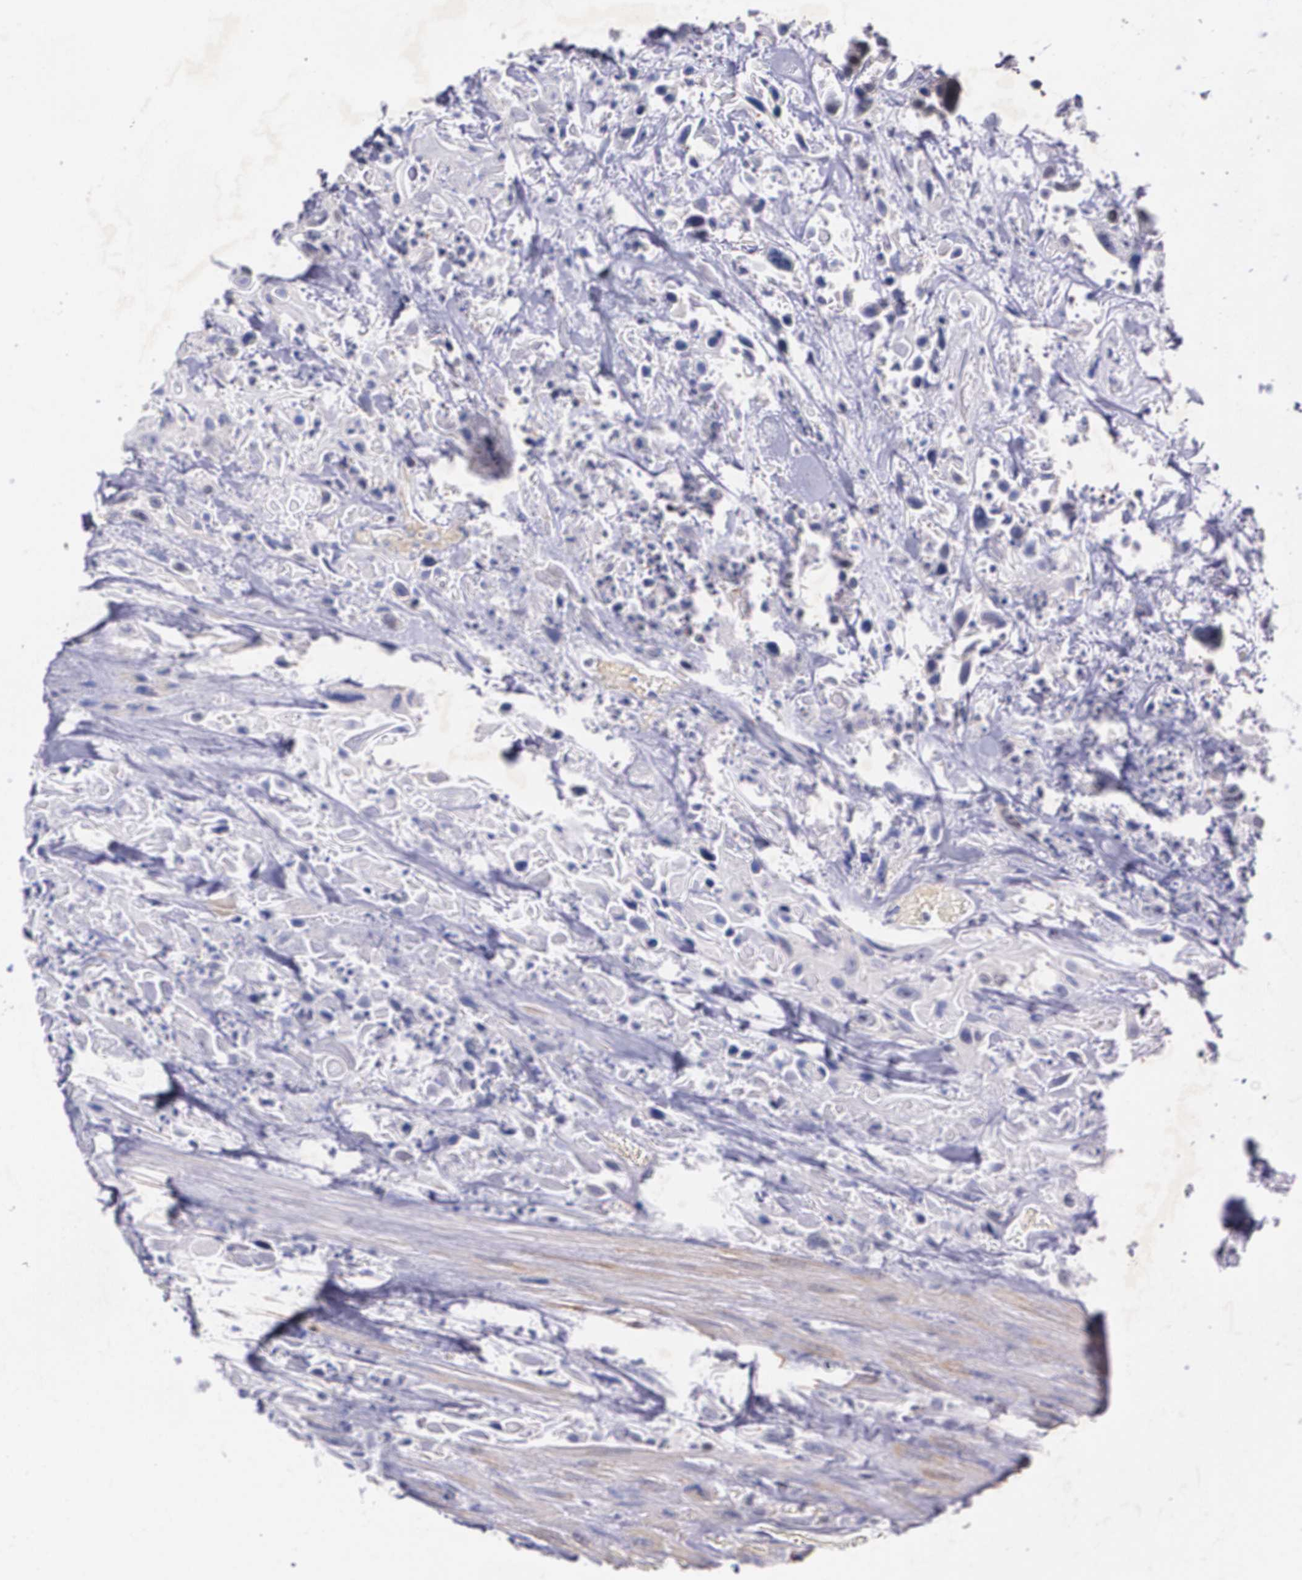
{"staining": {"intensity": "weak", "quantity": "<25%", "location": "cytoplasmic/membranous"}, "tissue": "urothelial cancer", "cell_type": "Tumor cells", "image_type": "cancer", "snomed": [{"axis": "morphology", "description": "Urothelial carcinoma, High grade"}, {"axis": "topography", "description": "Urinary bladder"}], "caption": "High power microscopy photomicrograph of an IHC micrograph of high-grade urothelial carcinoma, revealing no significant expression in tumor cells.", "gene": "MGMT", "patient": {"sex": "female", "age": 84}}